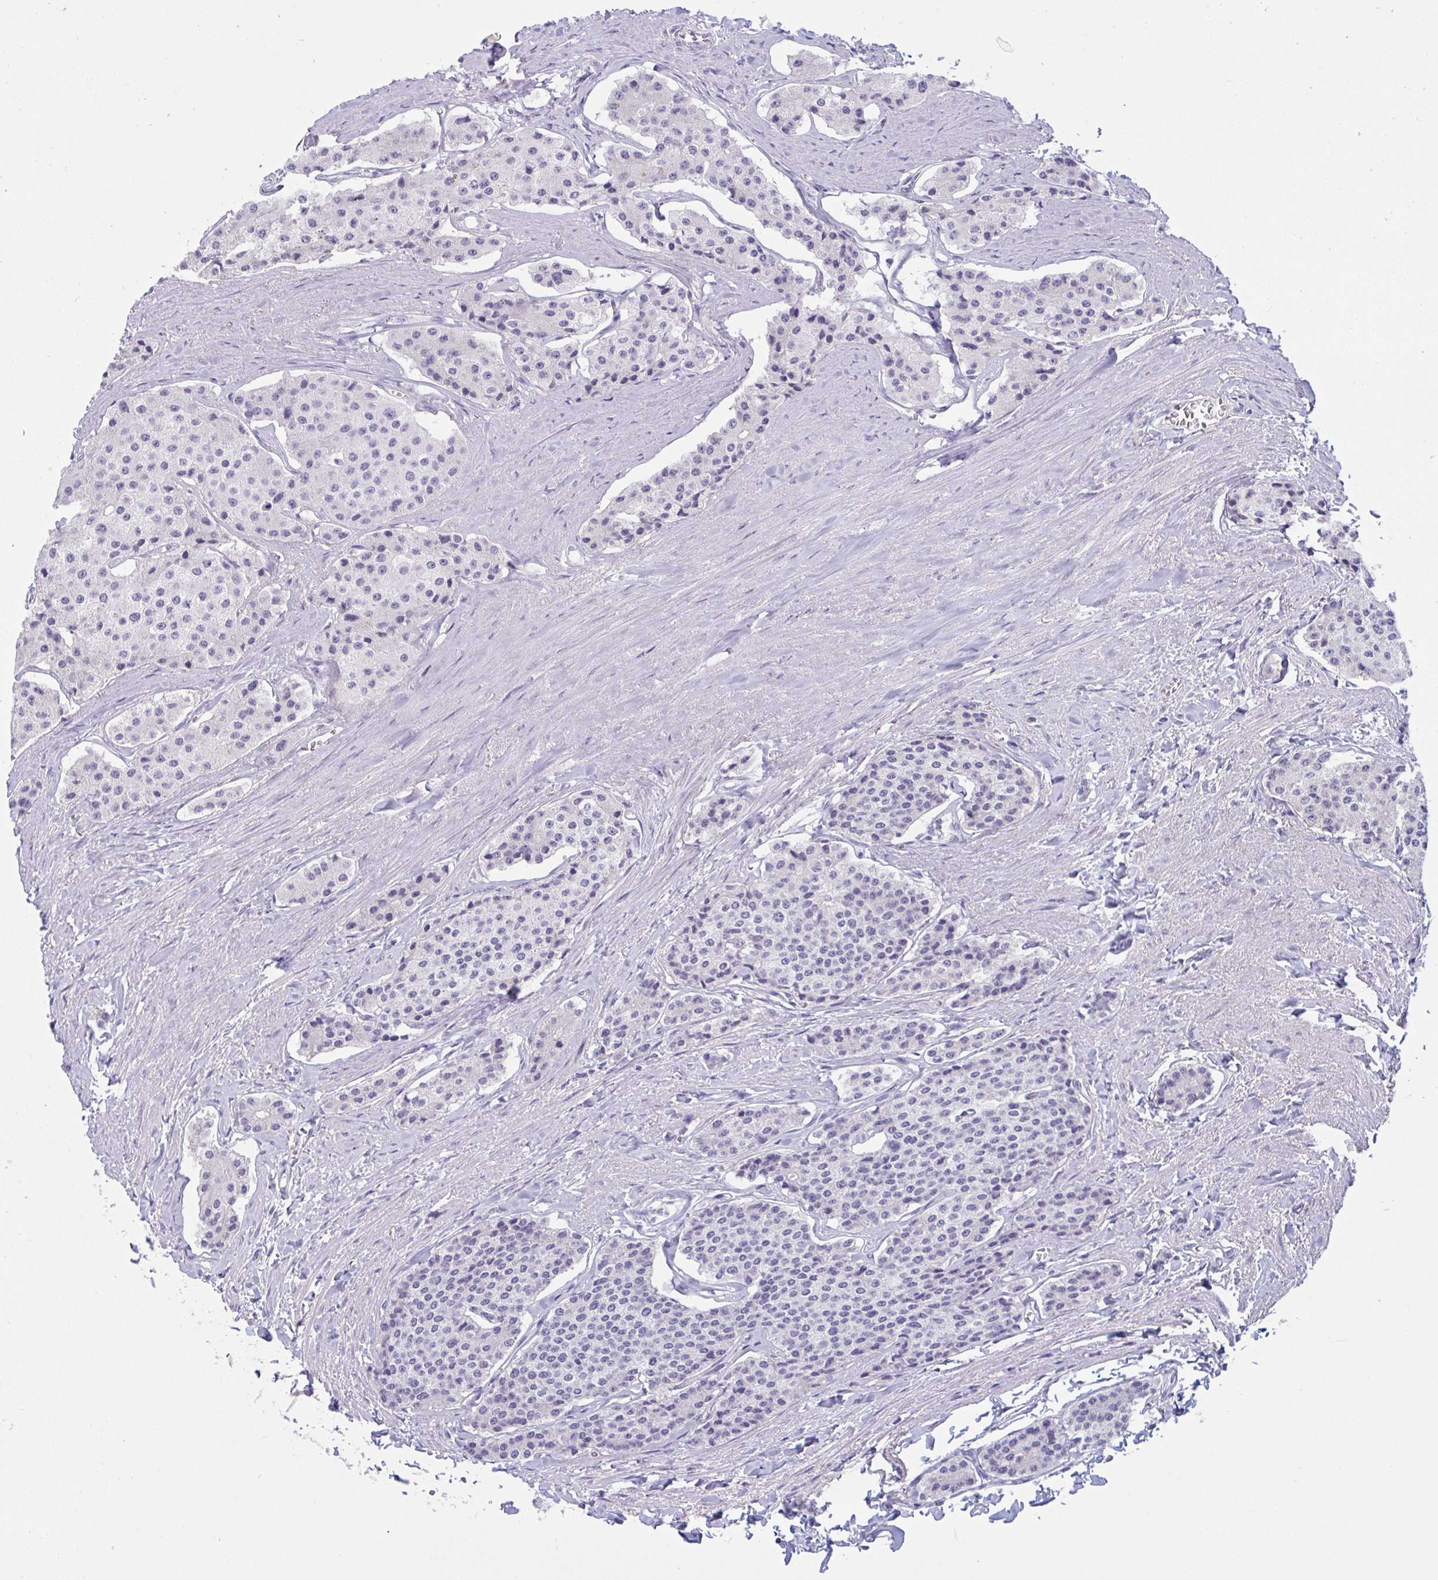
{"staining": {"intensity": "negative", "quantity": "none", "location": "none"}, "tissue": "carcinoid", "cell_type": "Tumor cells", "image_type": "cancer", "snomed": [{"axis": "morphology", "description": "Carcinoid, malignant, NOS"}, {"axis": "topography", "description": "Small intestine"}], "caption": "Carcinoid stained for a protein using immunohistochemistry shows no expression tumor cells.", "gene": "PRDM9", "patient": {"sex": "female", "age": 65}}